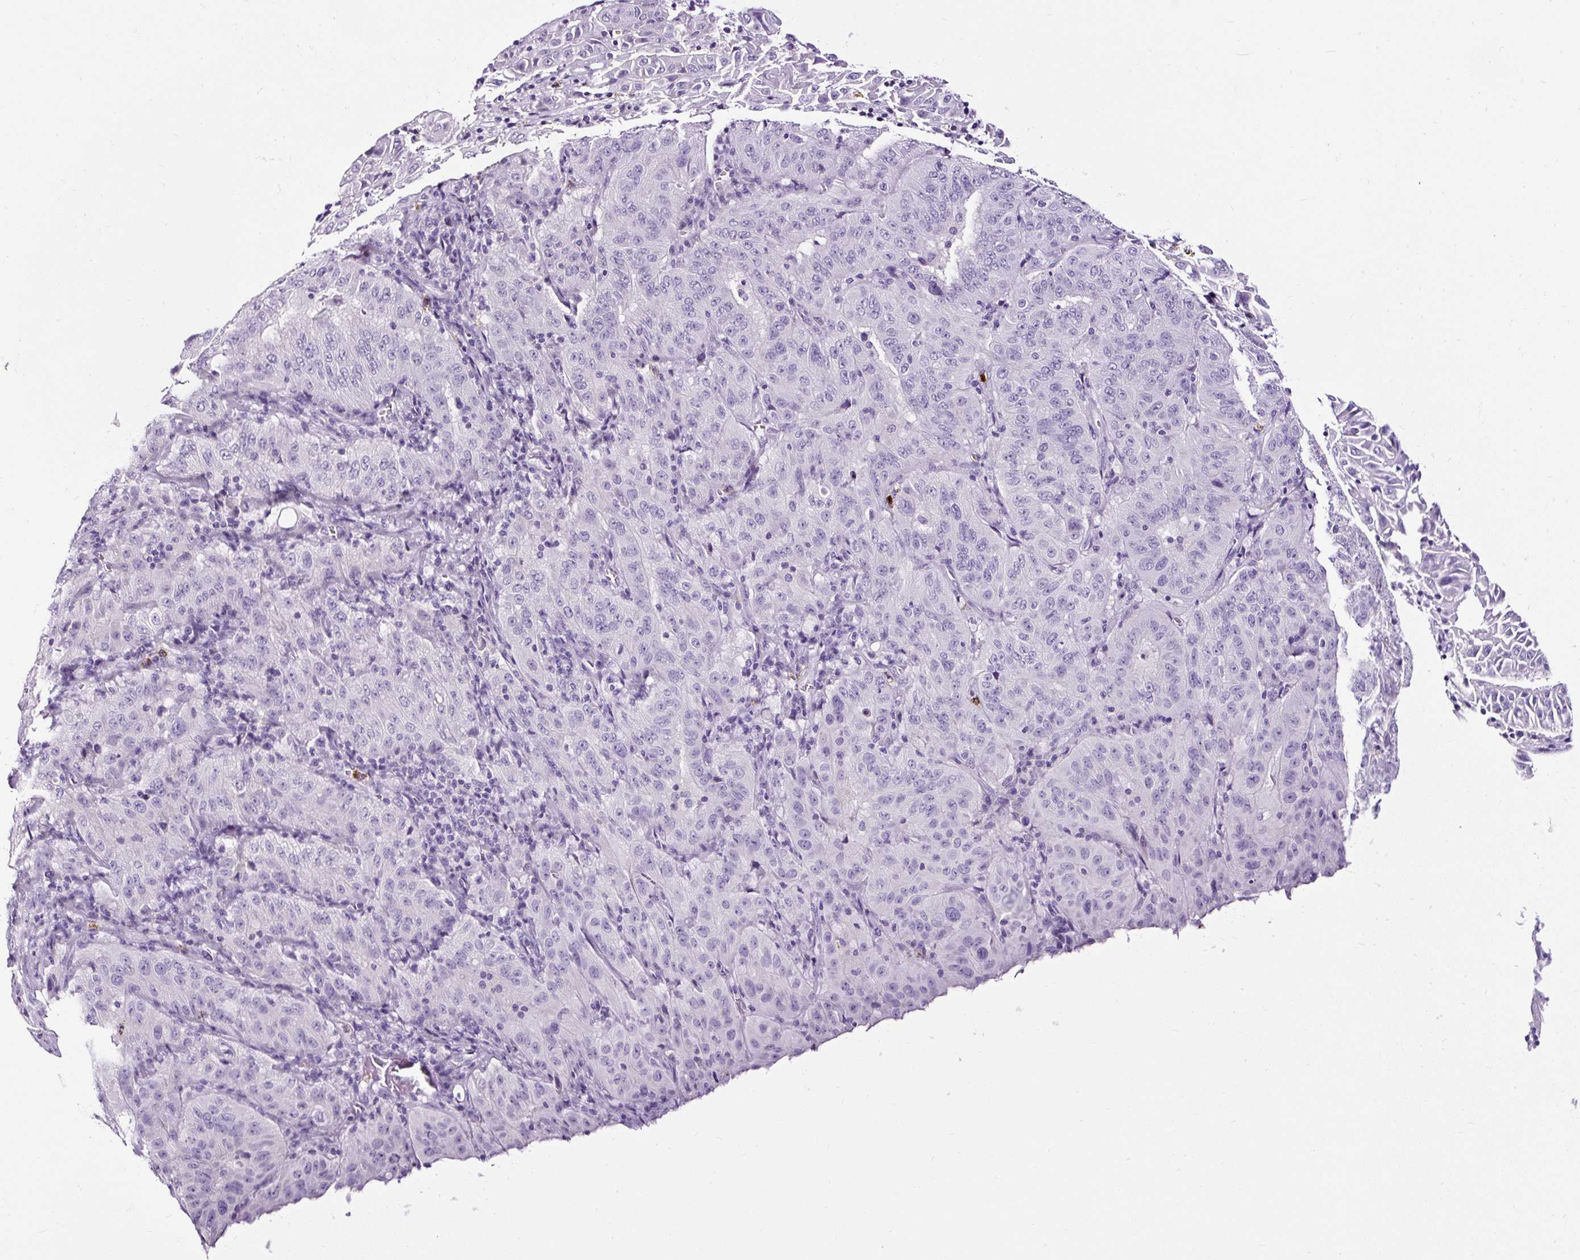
{"staining": {"intensity": "negative", "quantity": "none", "location": "none"}, "tissue": "pancreatic cancer", "cell_type": "Tumor cells", "image_type": "cancer", "snomed": [{"axis": "morphology", "description": "Adenocarcinoma, NOS"}, {"axis": "topography", "description": "Pancreas"}], "caption": "The micrograph reveals no significant staining in tumor cells of pancreatic adenocarcinoma.", "gene": "SLC7A8", "patient": {"sex": "male", "age": 63}}